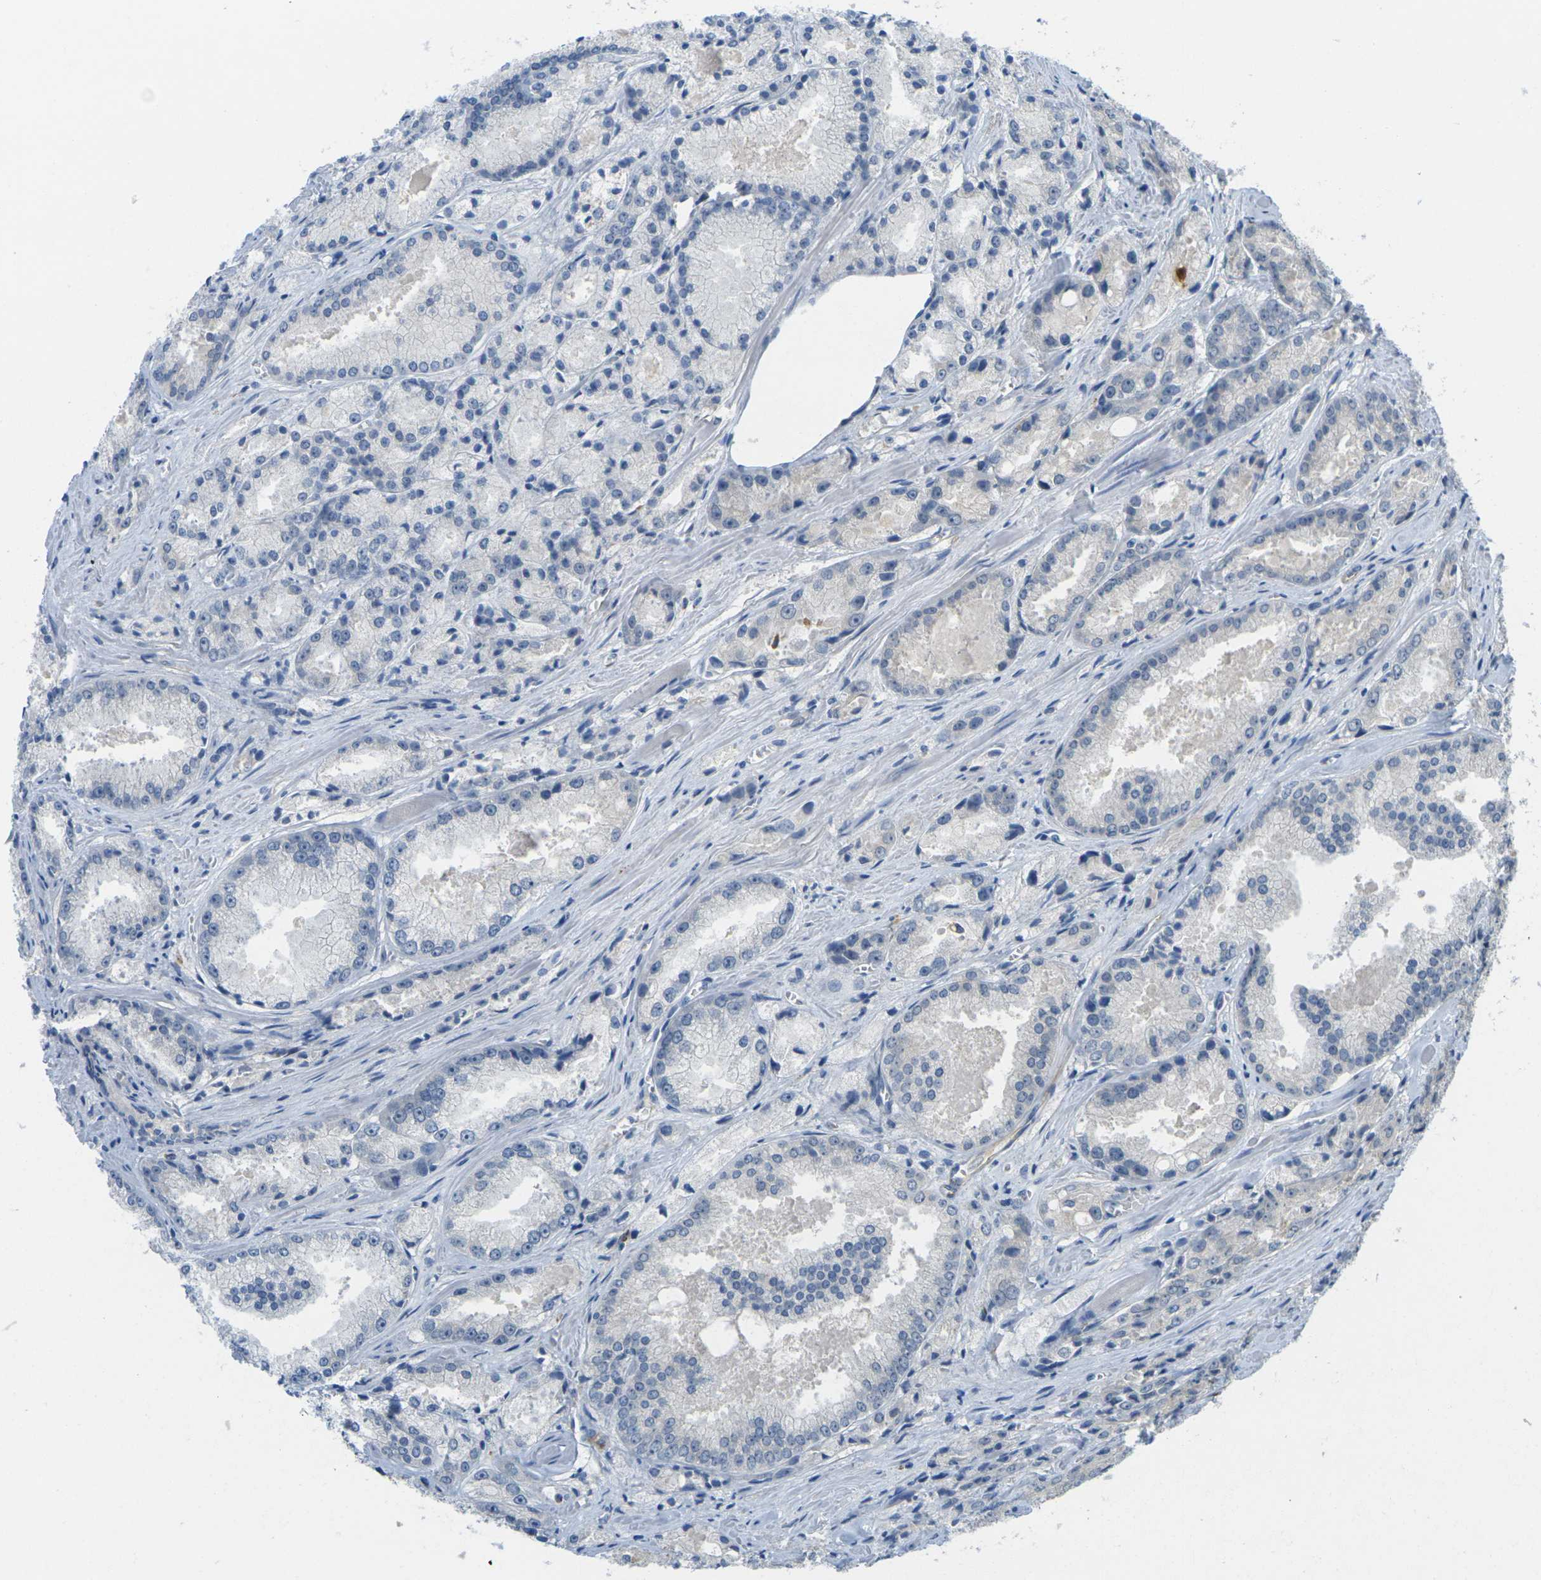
{"staining": {"intensity": "negative", "quantity": "none", "location": "none"}, "tissue": "prostate cancer", "cell_type": "Tumor cells", "image_type": "cancer", "snomed": [{"axis": "morphology", "description": "Adenocarcinoma, Low grade"}, {"axis": "topography", "description": "Prostate"}], "caption": "DAB immunohistochemical staining of prostate cancer (adenocarcinoma (low-grade)) demonstrates no significant staining in tumor cells.", "gene": "CYP2C8", "patient": {"sex": "male", "age": 64}}